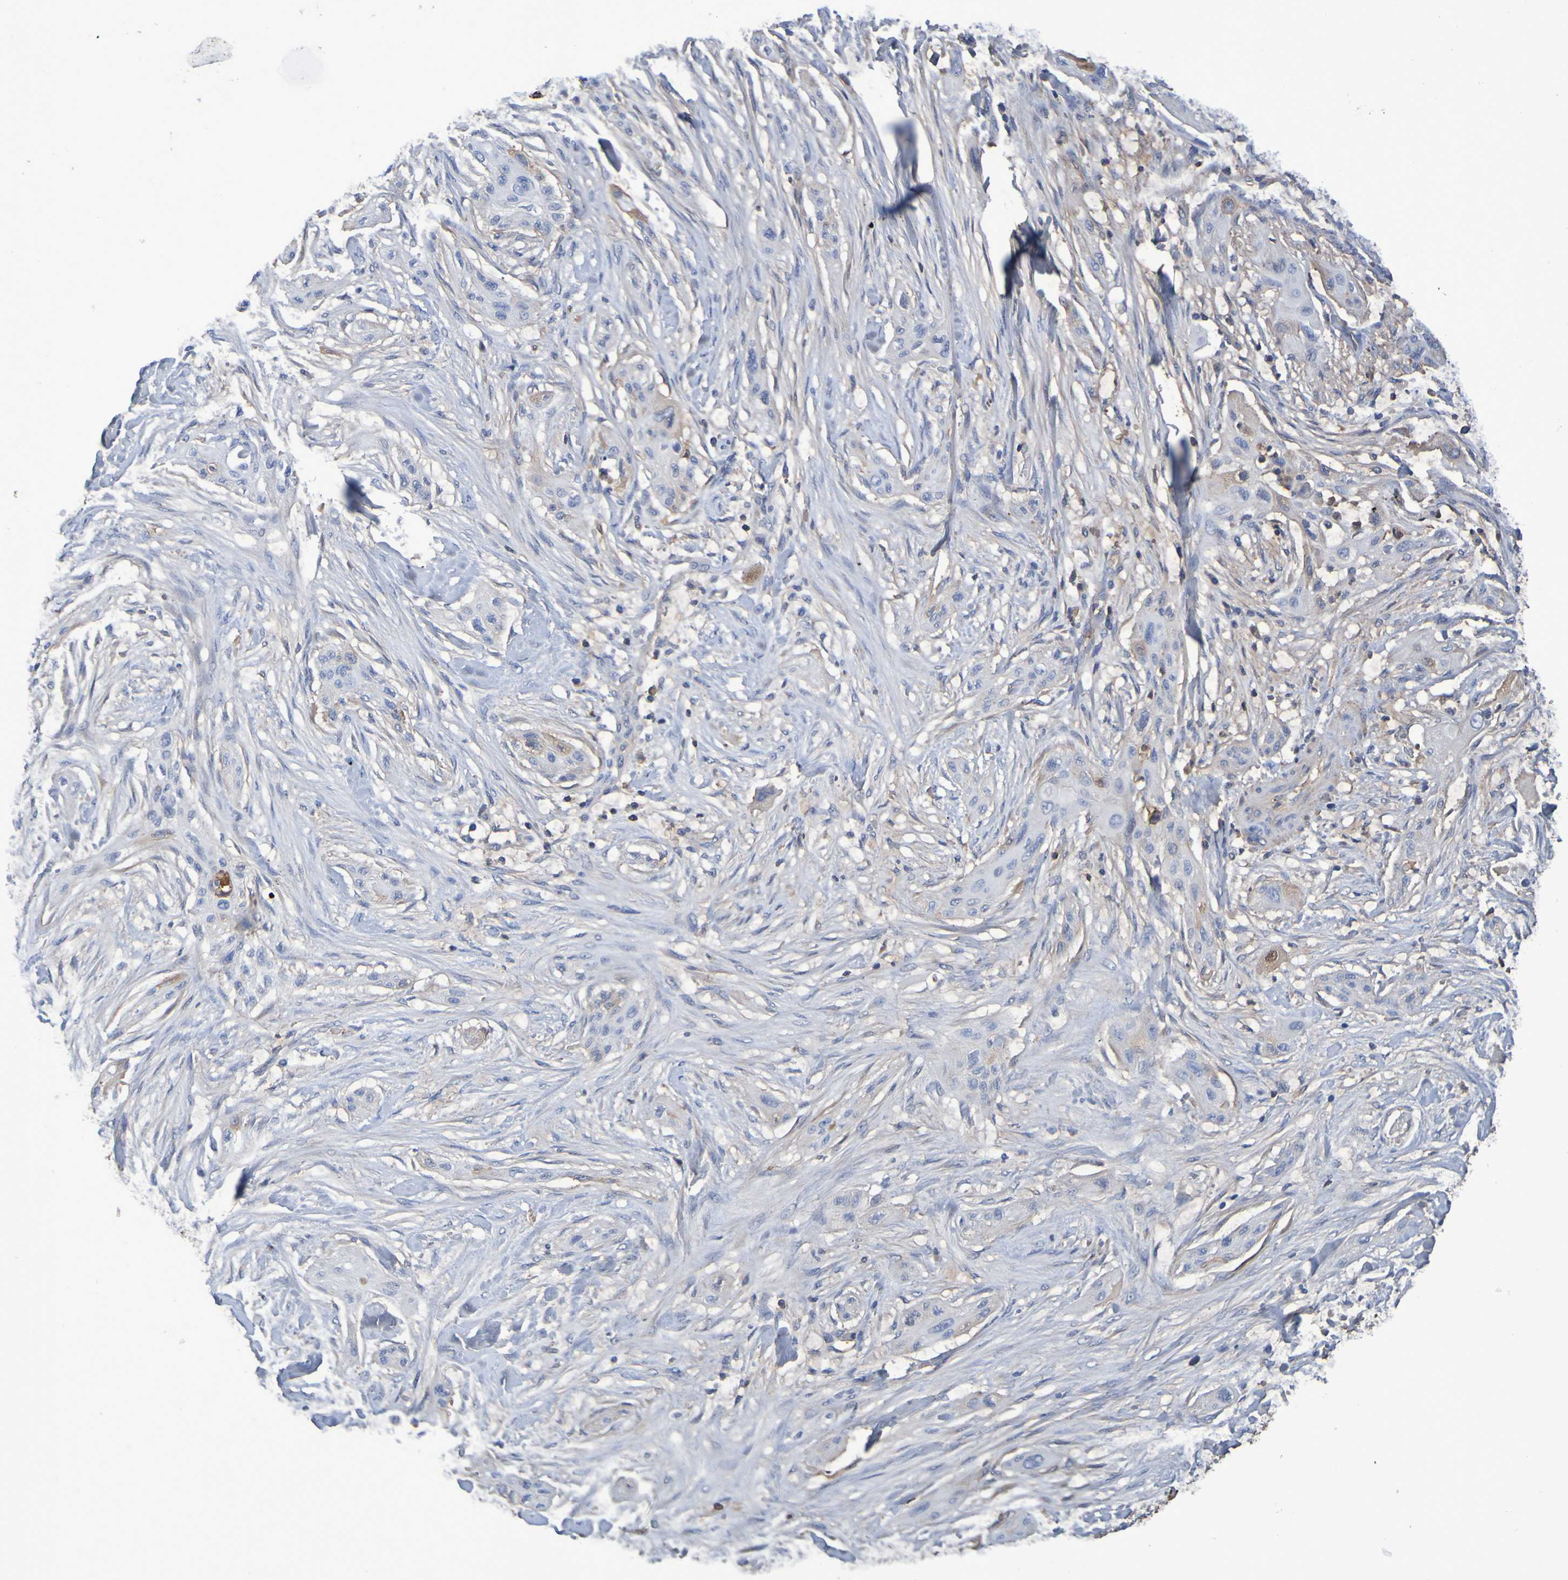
{"staining": {"intensity": "weak", "quantity": "<25%", "location": "cytoplasmic/membranous"}, "tissue": "lung cancer", "cell_type": "Tumor cells", "image_type": "cancer", "snomed": [{"axis": "morphology", "description": "Squamous cell carcinoma, NOS"}, {"axis": "topography", "description": "Lung"}], "caption": "A micrograph of human lung cancer (squamous cell carcinoma) is negative for staining in tumor cells.", "gene": "GAB3", "patient": {"sex": "female", "age": 47}}